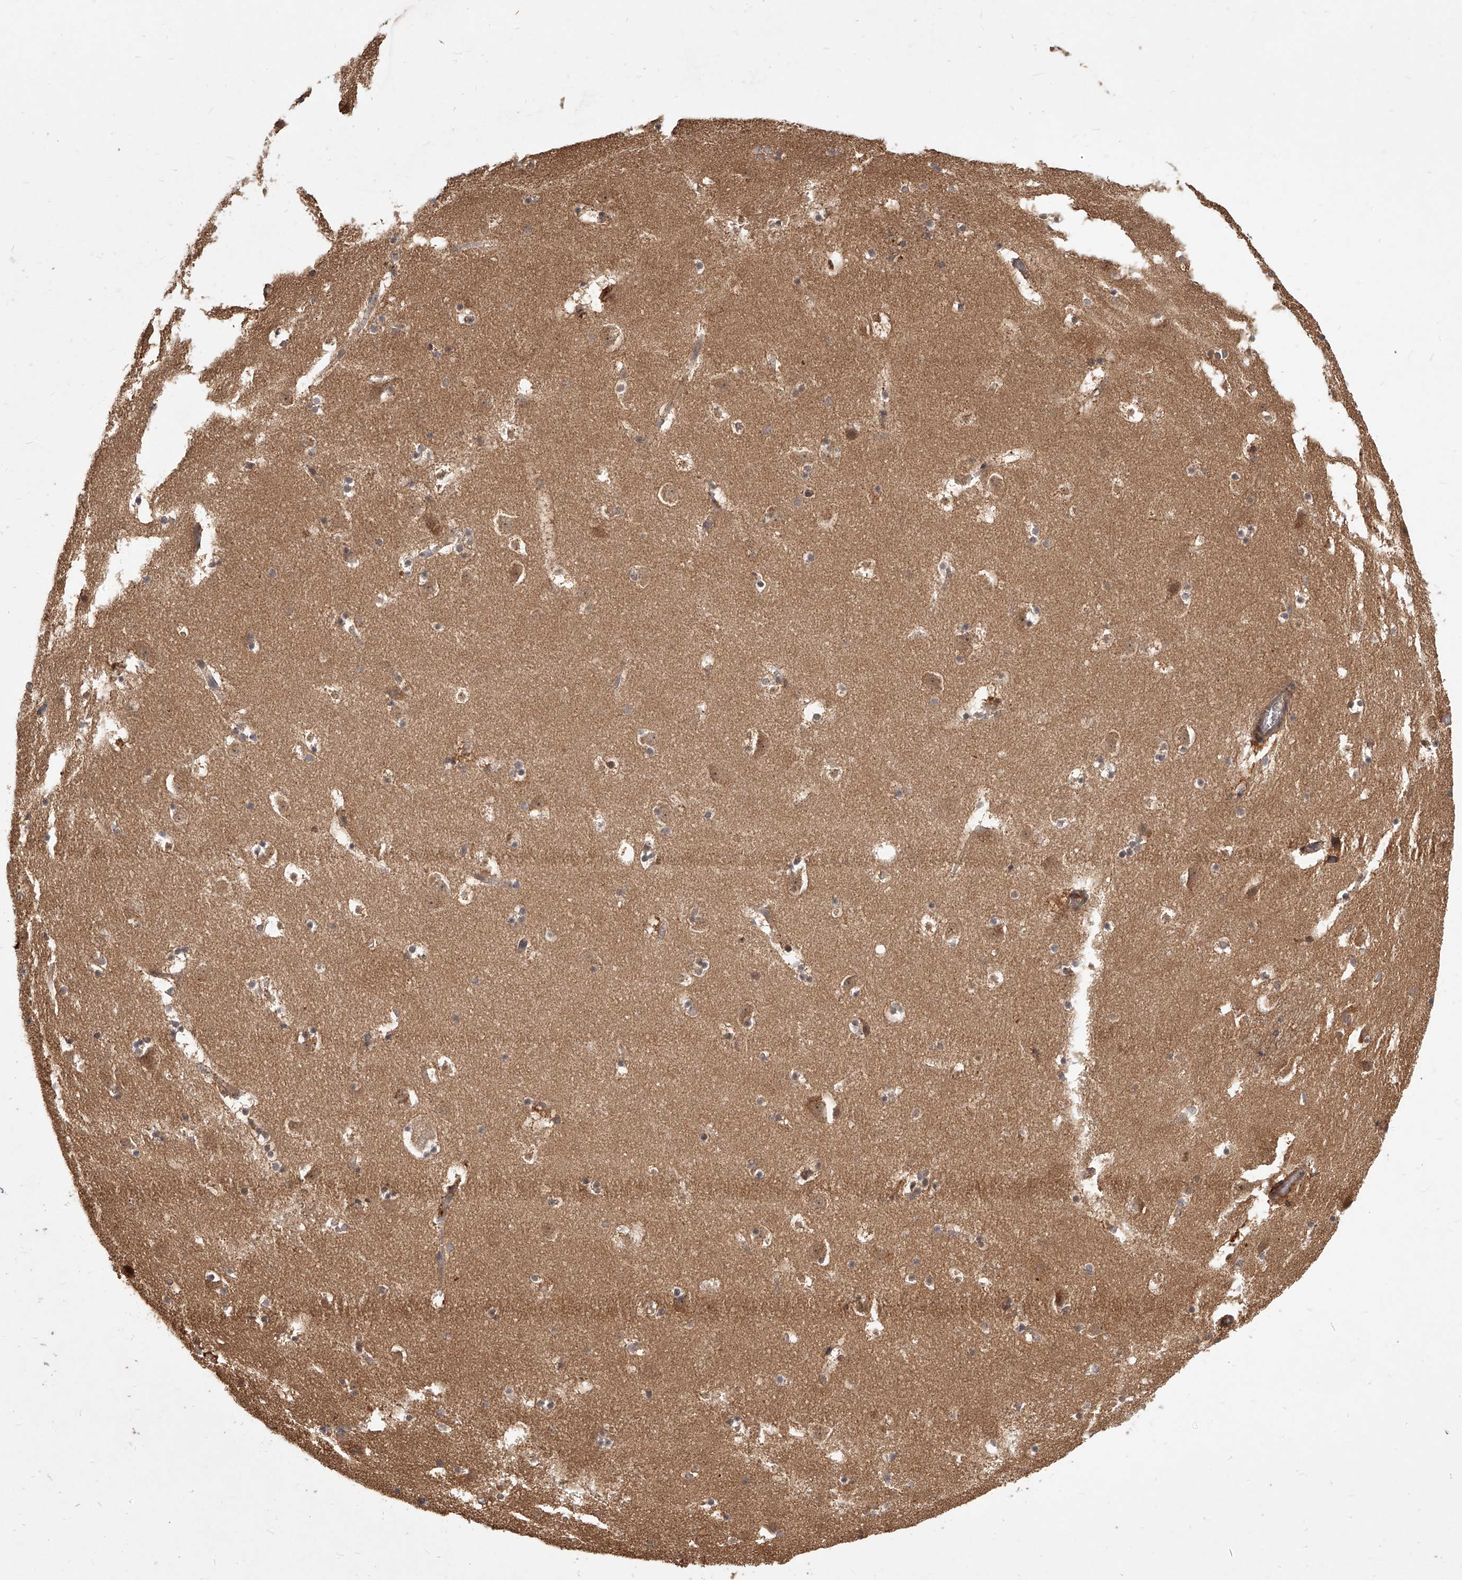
{"staining": {"intensity": "weak", "quantity": "<25%", "location": "cytoplasmic/membranous"}, "tissue": "caudate", "cell_type": "Glial cells", "image_type": "normal", "snomed": [{"axis": "morphology", "description": "Normal tissue, NOS"}, {"axis": "topography", "description": "Lateral ventricle wall"}], "caption": "This is an IHC micrograph of unremarkable caudate. There is no positivity in glial cells.", "gene": "SLC37A1", "patient": {"sex": "male", "age": 45}}